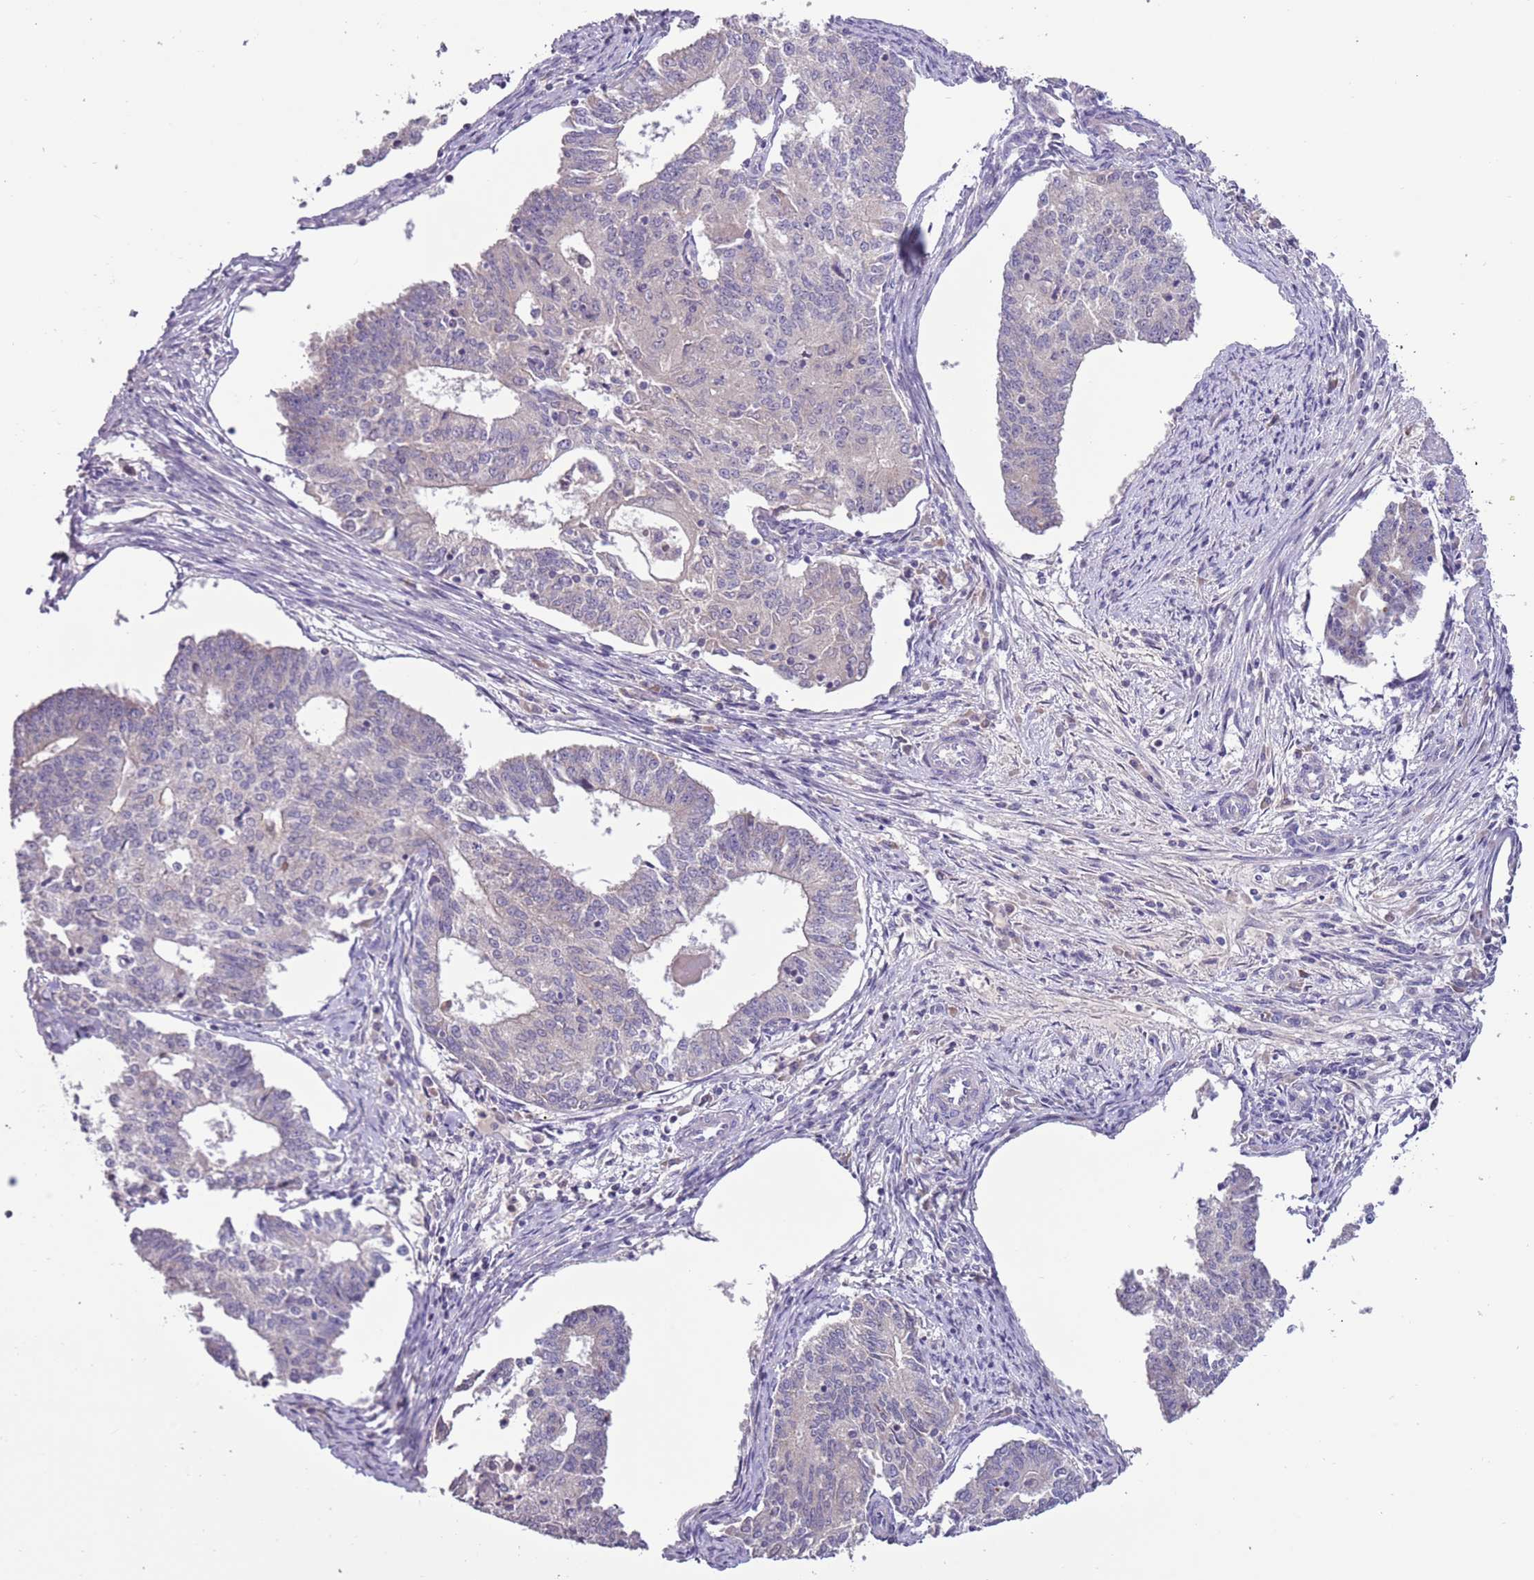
{"staining": {"intensity": "weak", "quantity": "<25%", "location": "cytoplasmic/membranous"}, "tissue": "endometrial cancer", "cell_type": "Tumor cells", "image_type": "cancer", "snomed": [{"axis": "morphology", "description": "Adenocarcinoma, NOS"}, {"axis": "topography", "description": "Endometrium"}], "caption": "This is an IHC micrograph of endometrial cancer (adenocarcinoma). There is no staining in tumor cells.", "gene": "SHROOM3", "patient": {"sex": "female", "age": 56}}